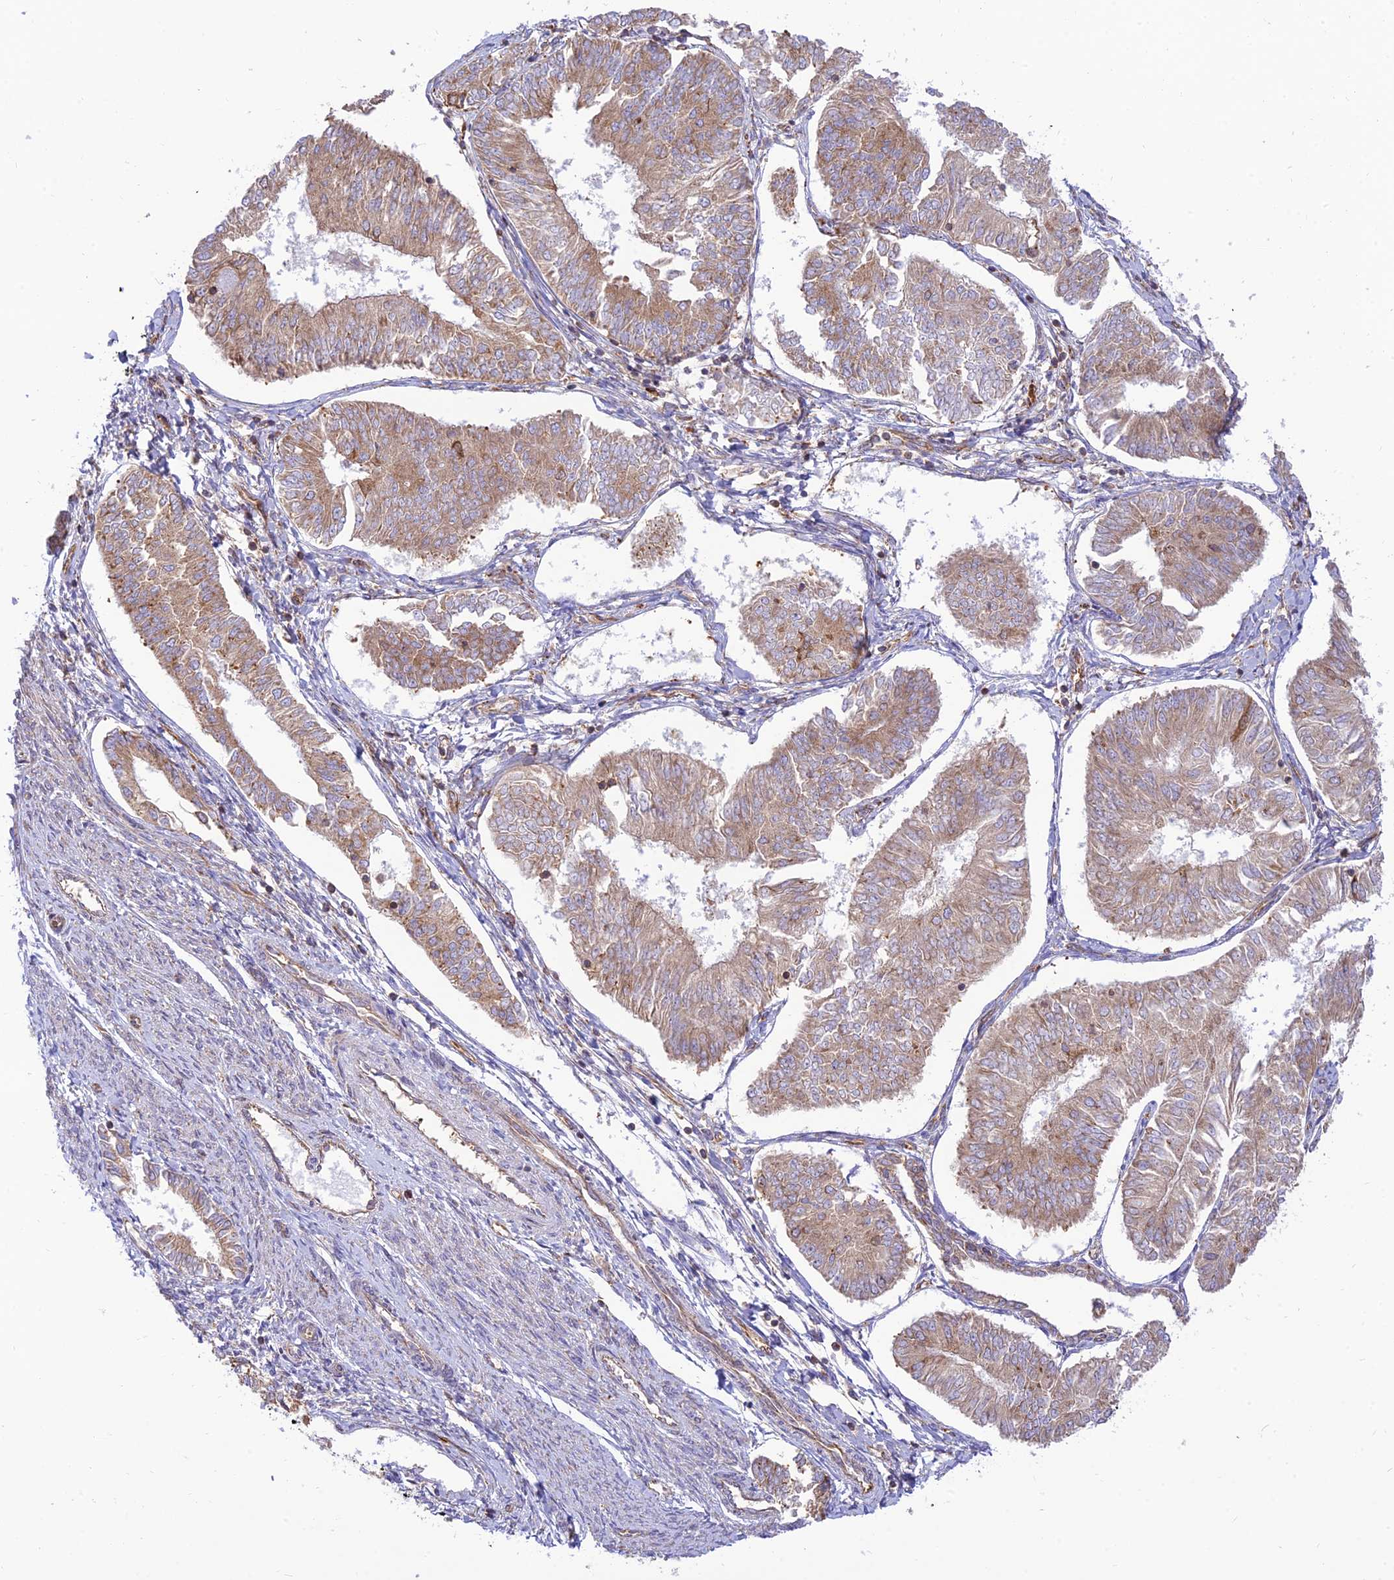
{"staining": {"intensity": "weak", "quantity": ">75%", "location": "cytoplasmic/membranous"}, "tissue": "endometrial cancer", "cell_type": "Tumor cells", "image_type": "cancer", "snomed": [{"axis": "morphology", "description": "Adenocarcinoma, NOS"}, {"axis": "topography", "description": "Endometrium"}], "caption": "Endometrial cancer (adenocarcinoma) tissue shows weak cytoplasmic/membranous expression in about >75% of tumor cells", "gene": "PIMREG", "patient": {"sex": "female", "age": 58}}